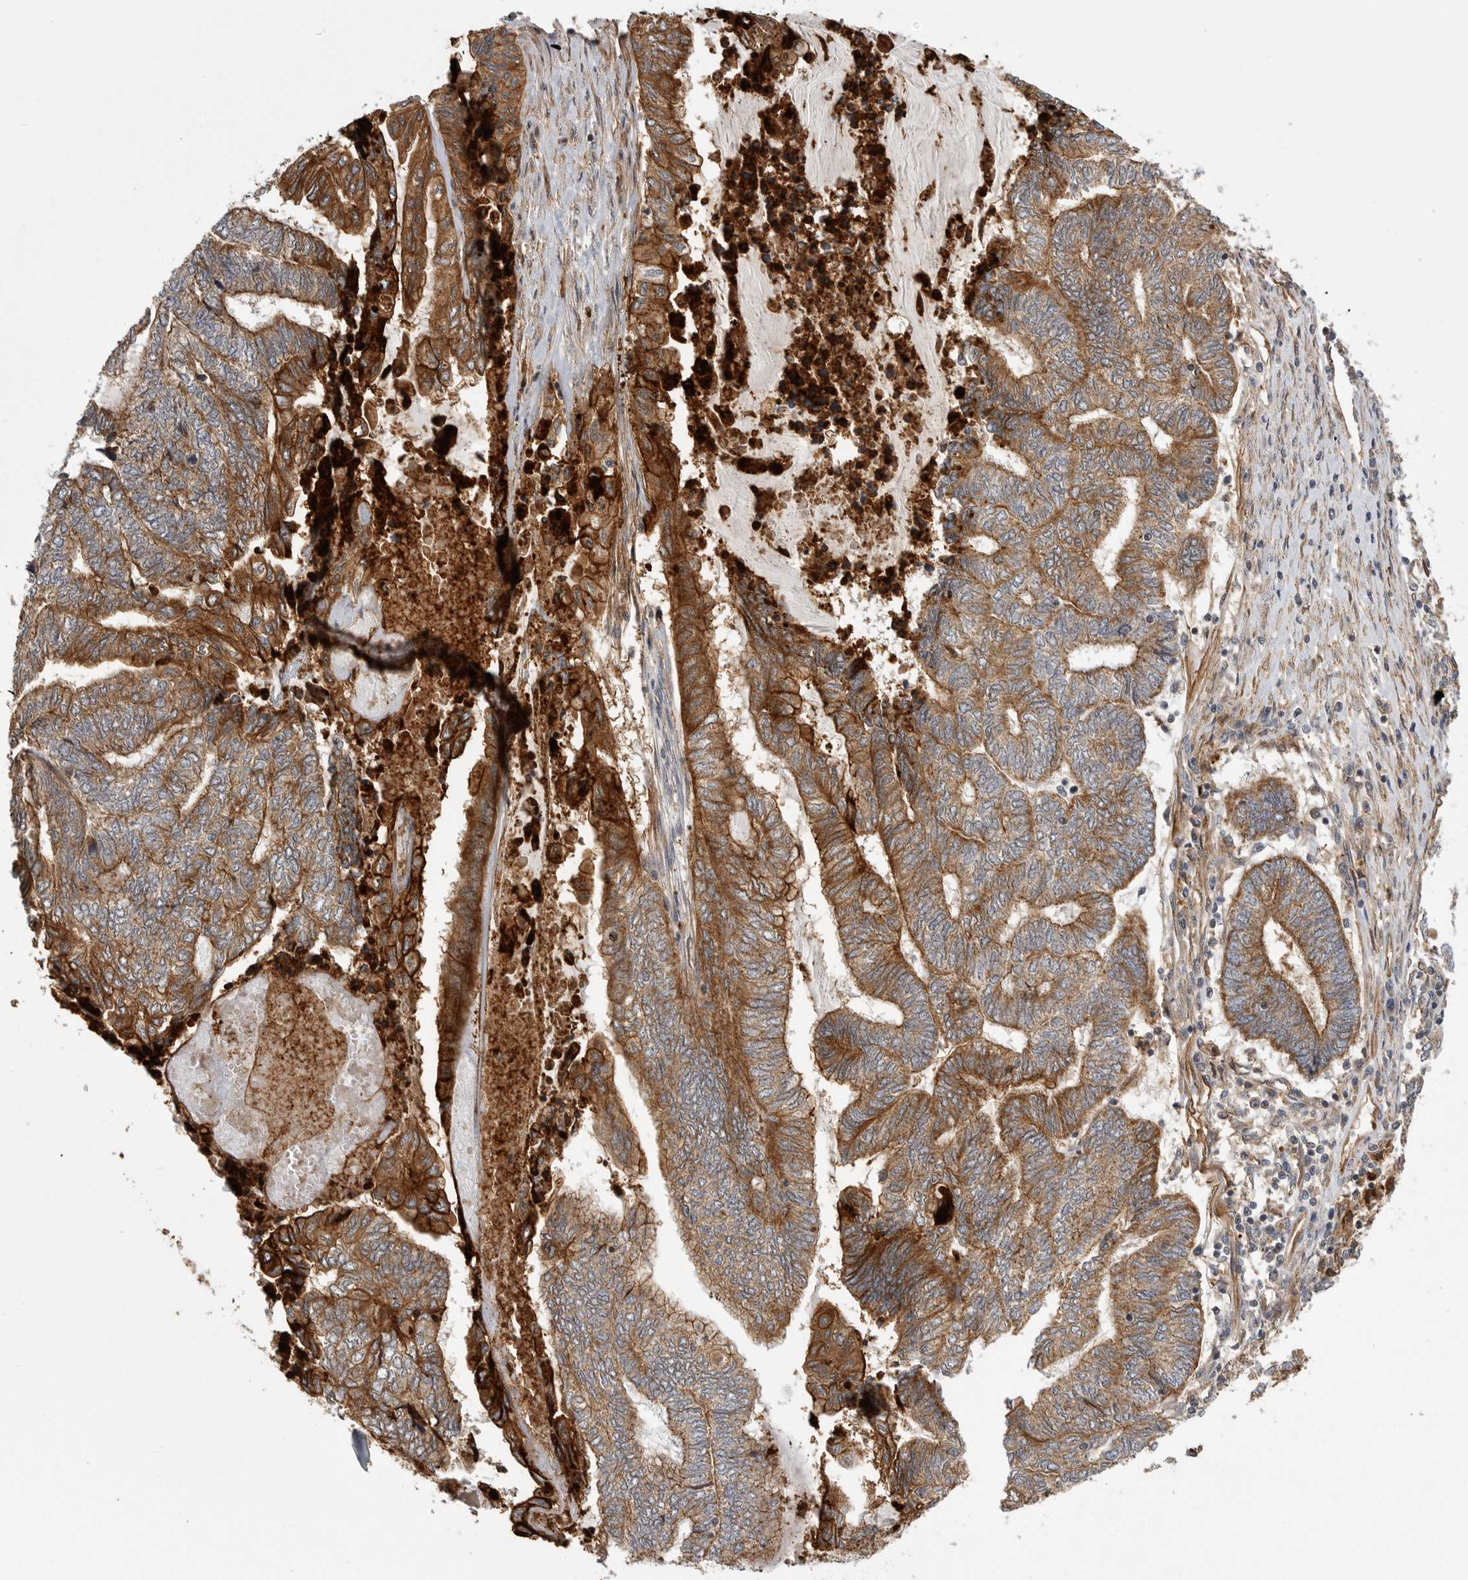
{"staining": {"intensity": "strong", "quantity": ">75%", "location": "cytoplasmic/membranous"}, "tissue": "endometrial cancer", "cell_type": "Tumor cells", "image_type": "cancer", "snomed": [{"axis": "morphology", "description": "Adenocarcinoma, NOS"}, {"axis": "topography", "description": "Uterus"}, {"axis": "topography", "description": "Endometrium"}], "caption": "Endometrial adenocarcinoma stained for a protein (brown) reveals strong cytoplasmic/membranous positive positivity in about >75% of tumor cells.", "gene": "NECTIN1", "patient": {"sex": "female", "age": 70}}